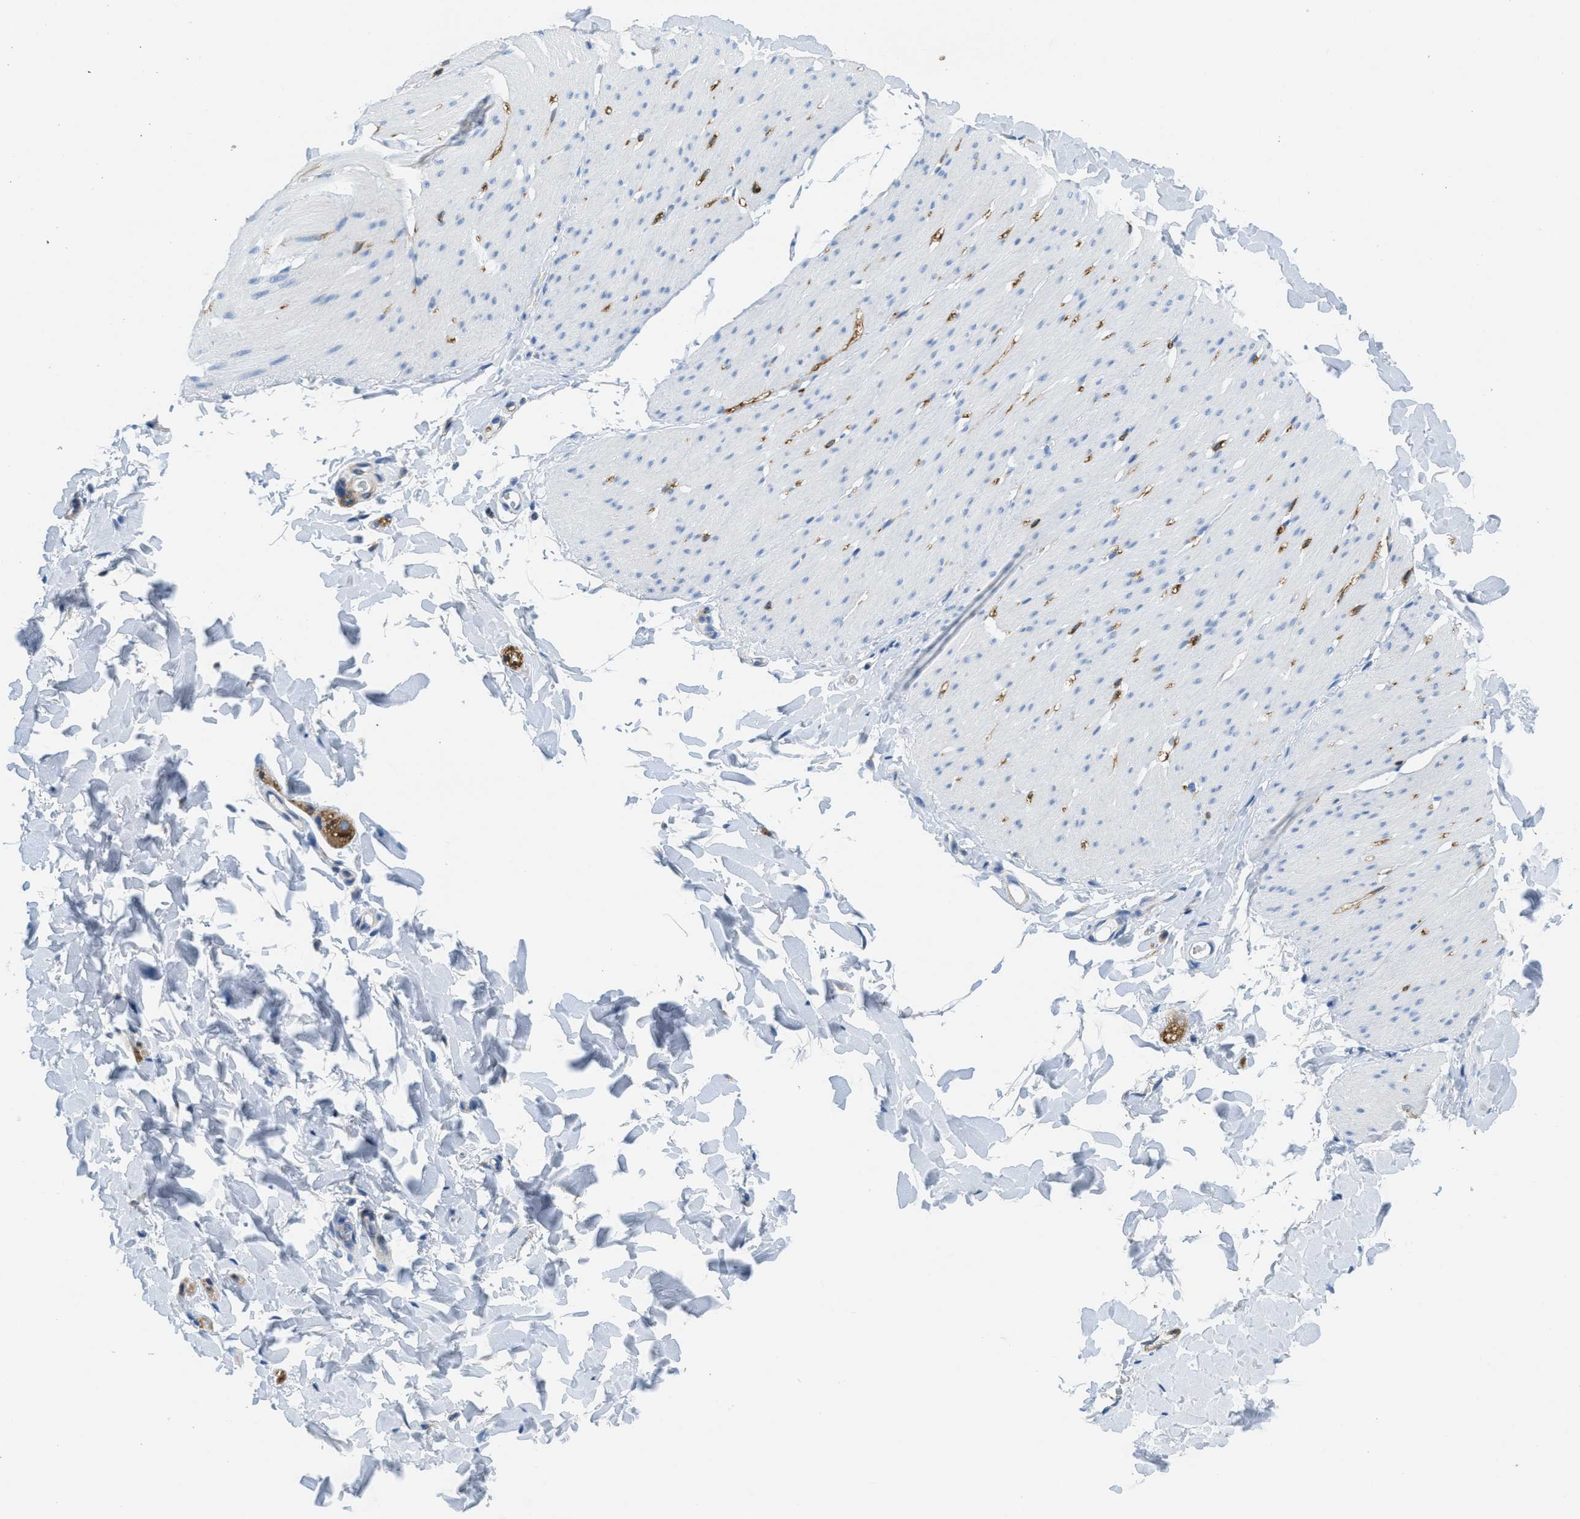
{"staining": {"intensity": "negative", "quantity": "none", "location": "none"}, "tissue": "smooth muscle", "cell_type": "Smooth muscle cells", "image_type": "normal", "snomed": [{"axis": "morphology", "description": "Normal tissue, NOS"}, {"axis": "topography", "description": "Smooth muscle"}, {"axis": "topography", "description": "Colon"}], "caption": "This is an IHC image of unremarkable human smooth muscle. There is no expression in smooth muscle cells.", "gene": "MAPRE2", "patient": {"sex": "male", "age": 67}}